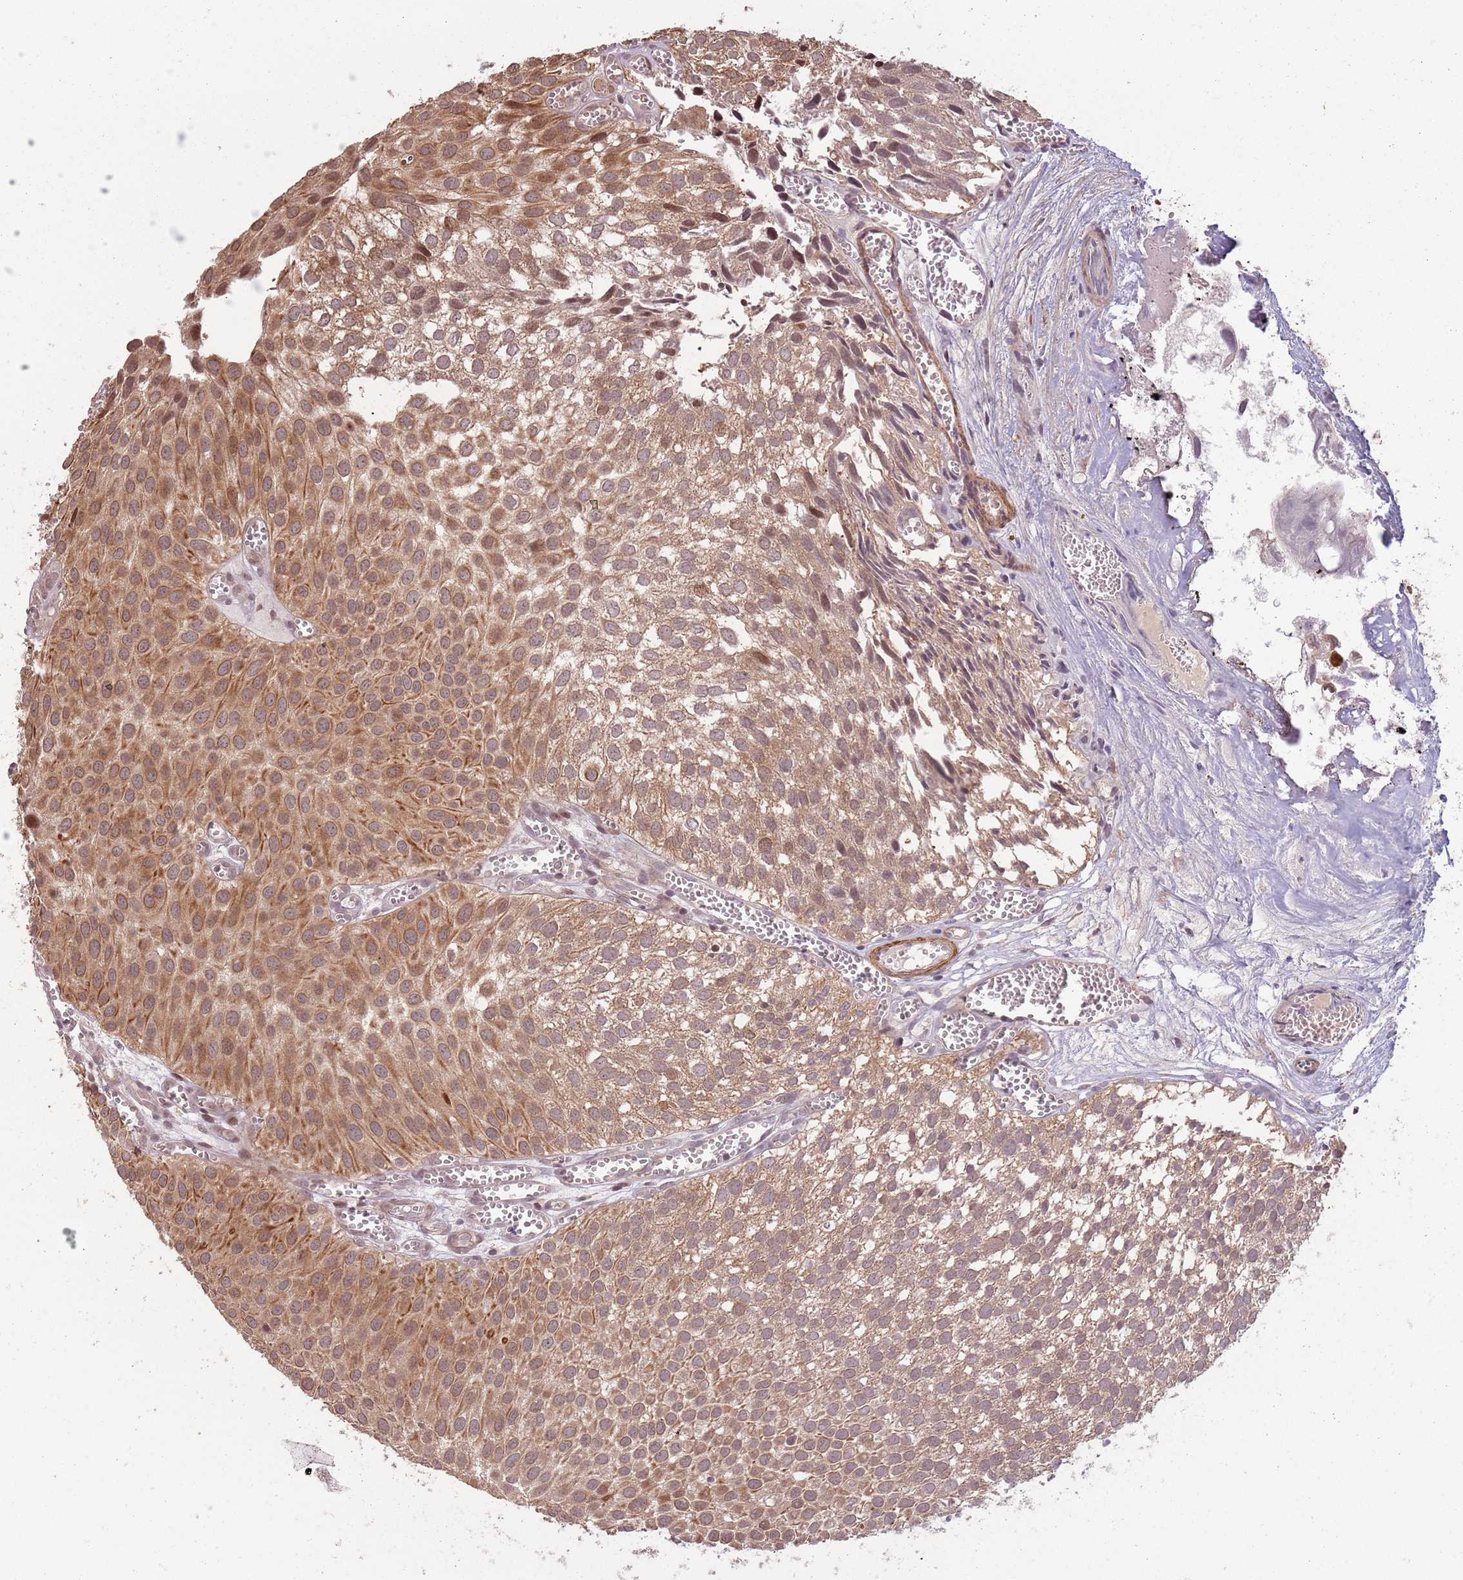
{"staining": {"intensity": "moderate", "quantity": ">75%", "location": "cytoplasmic/membranous,nuclear"}, "tissue": "urothelial cancer", "cell_type": "Tumor cells", "image_type": "cancer", "snomed": [{"axis": "morphology", "description": "Urothelial carcinoma, Low grade"}, {"axis": "topography", "description": "Urinary bladder"}], "caption": "Urothelial cancer stained with DAB (3,3'-diaminobenzidine) immunohistochemistry shows medium levels of moderate cytoplasmic/membranous and nuclear expression in approximately >75% of tumor cells. (DAB (3,3'-diaminobenzidine) IHC with brightfield microscopy, high magnification).", "gene": "CCDC154", "patient": {"sex": "male", "age": 88}}